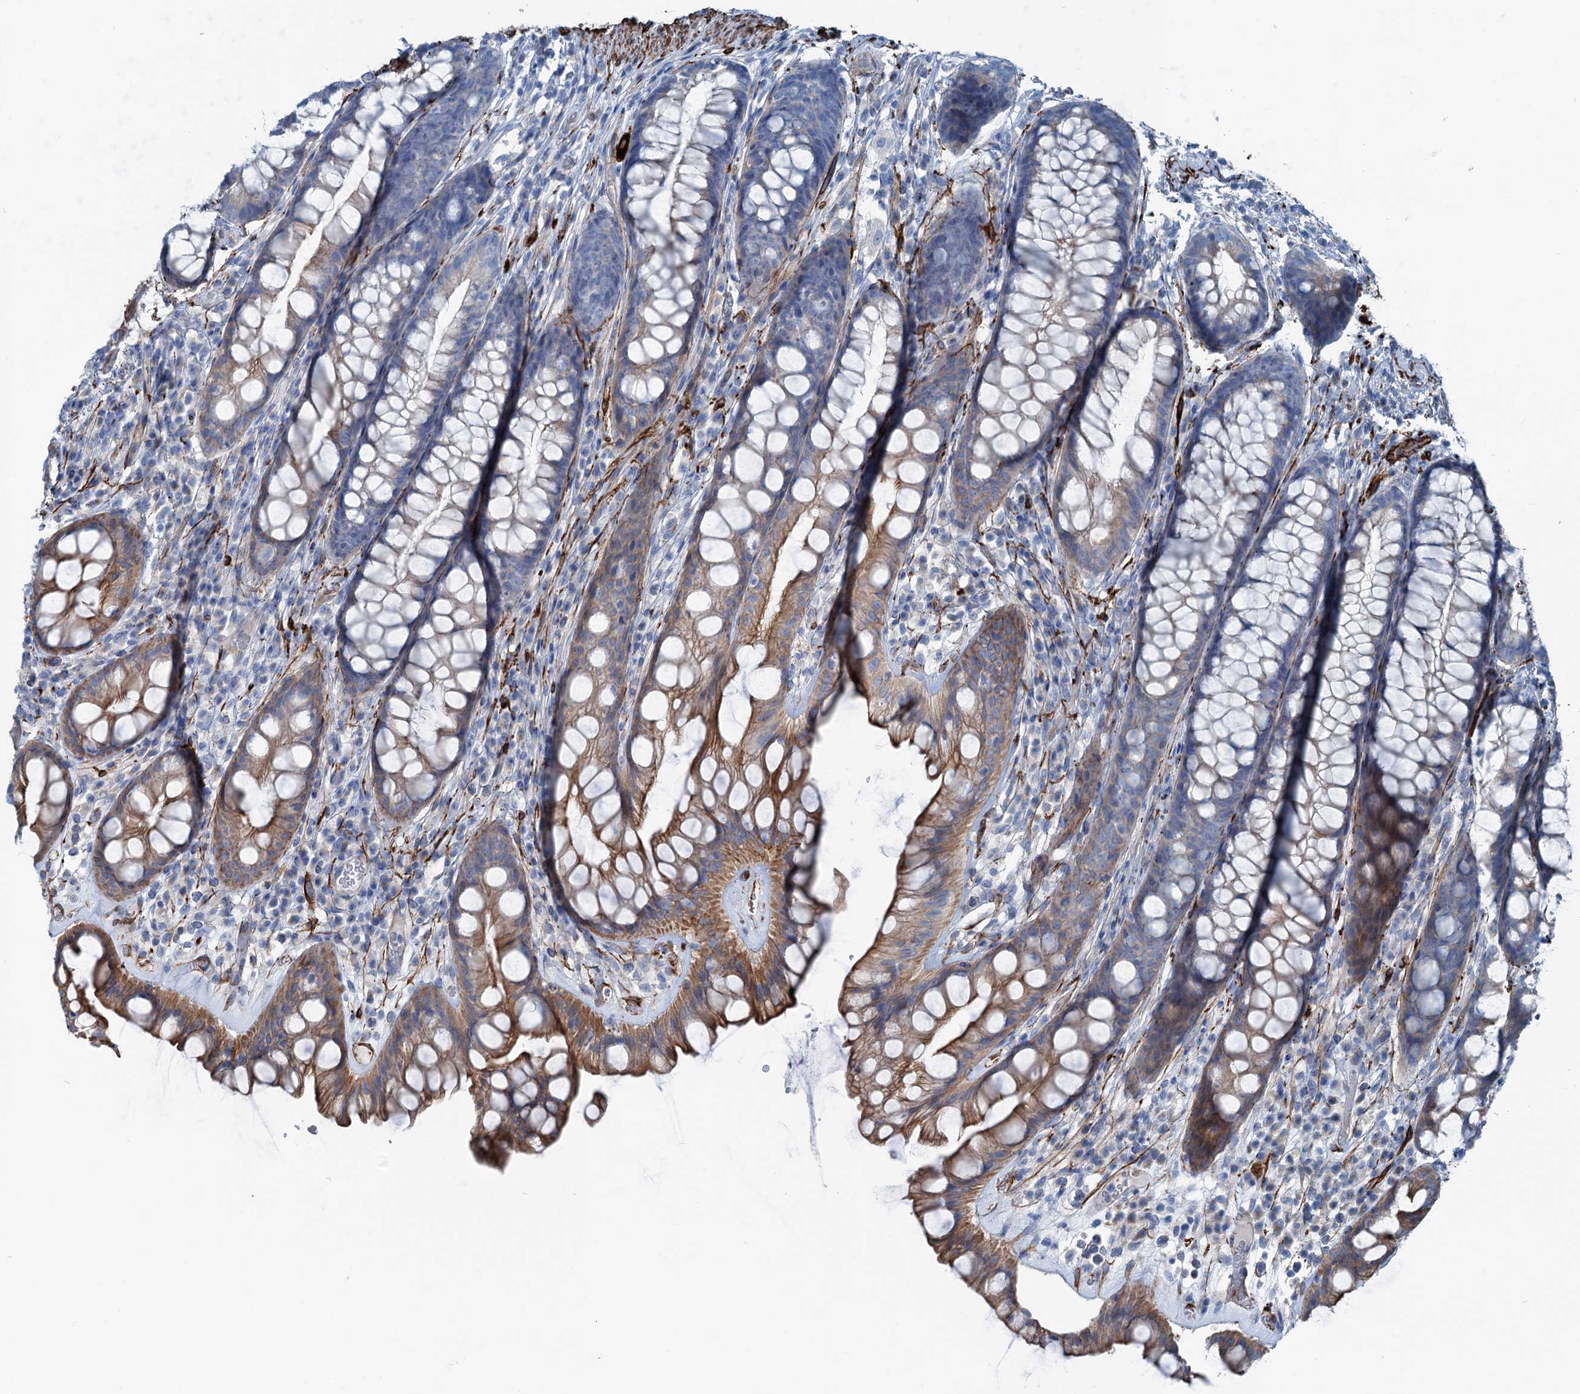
{"staining": {"intensity": "moderate", "quantity": "25%-75%", "location": "cytoplasmic/membranous"}, "tissue": "rectum", "cell_type": "Glandular cells", "image_type": "normal", "snomed": [{"axis": "morphology", "description": "Normal tissue, NOS"}, {"axis": "topography", "description": "Rectum"}], "caption": "Rectum stained with DAB immunohistochemistry reveals medium levels of moderate cytoplasmic/membranous expression in approximately 25%-75% of glandular cells.", "gene": "CALCOCO1", "patient": {"sex": "male", "age": 74}}